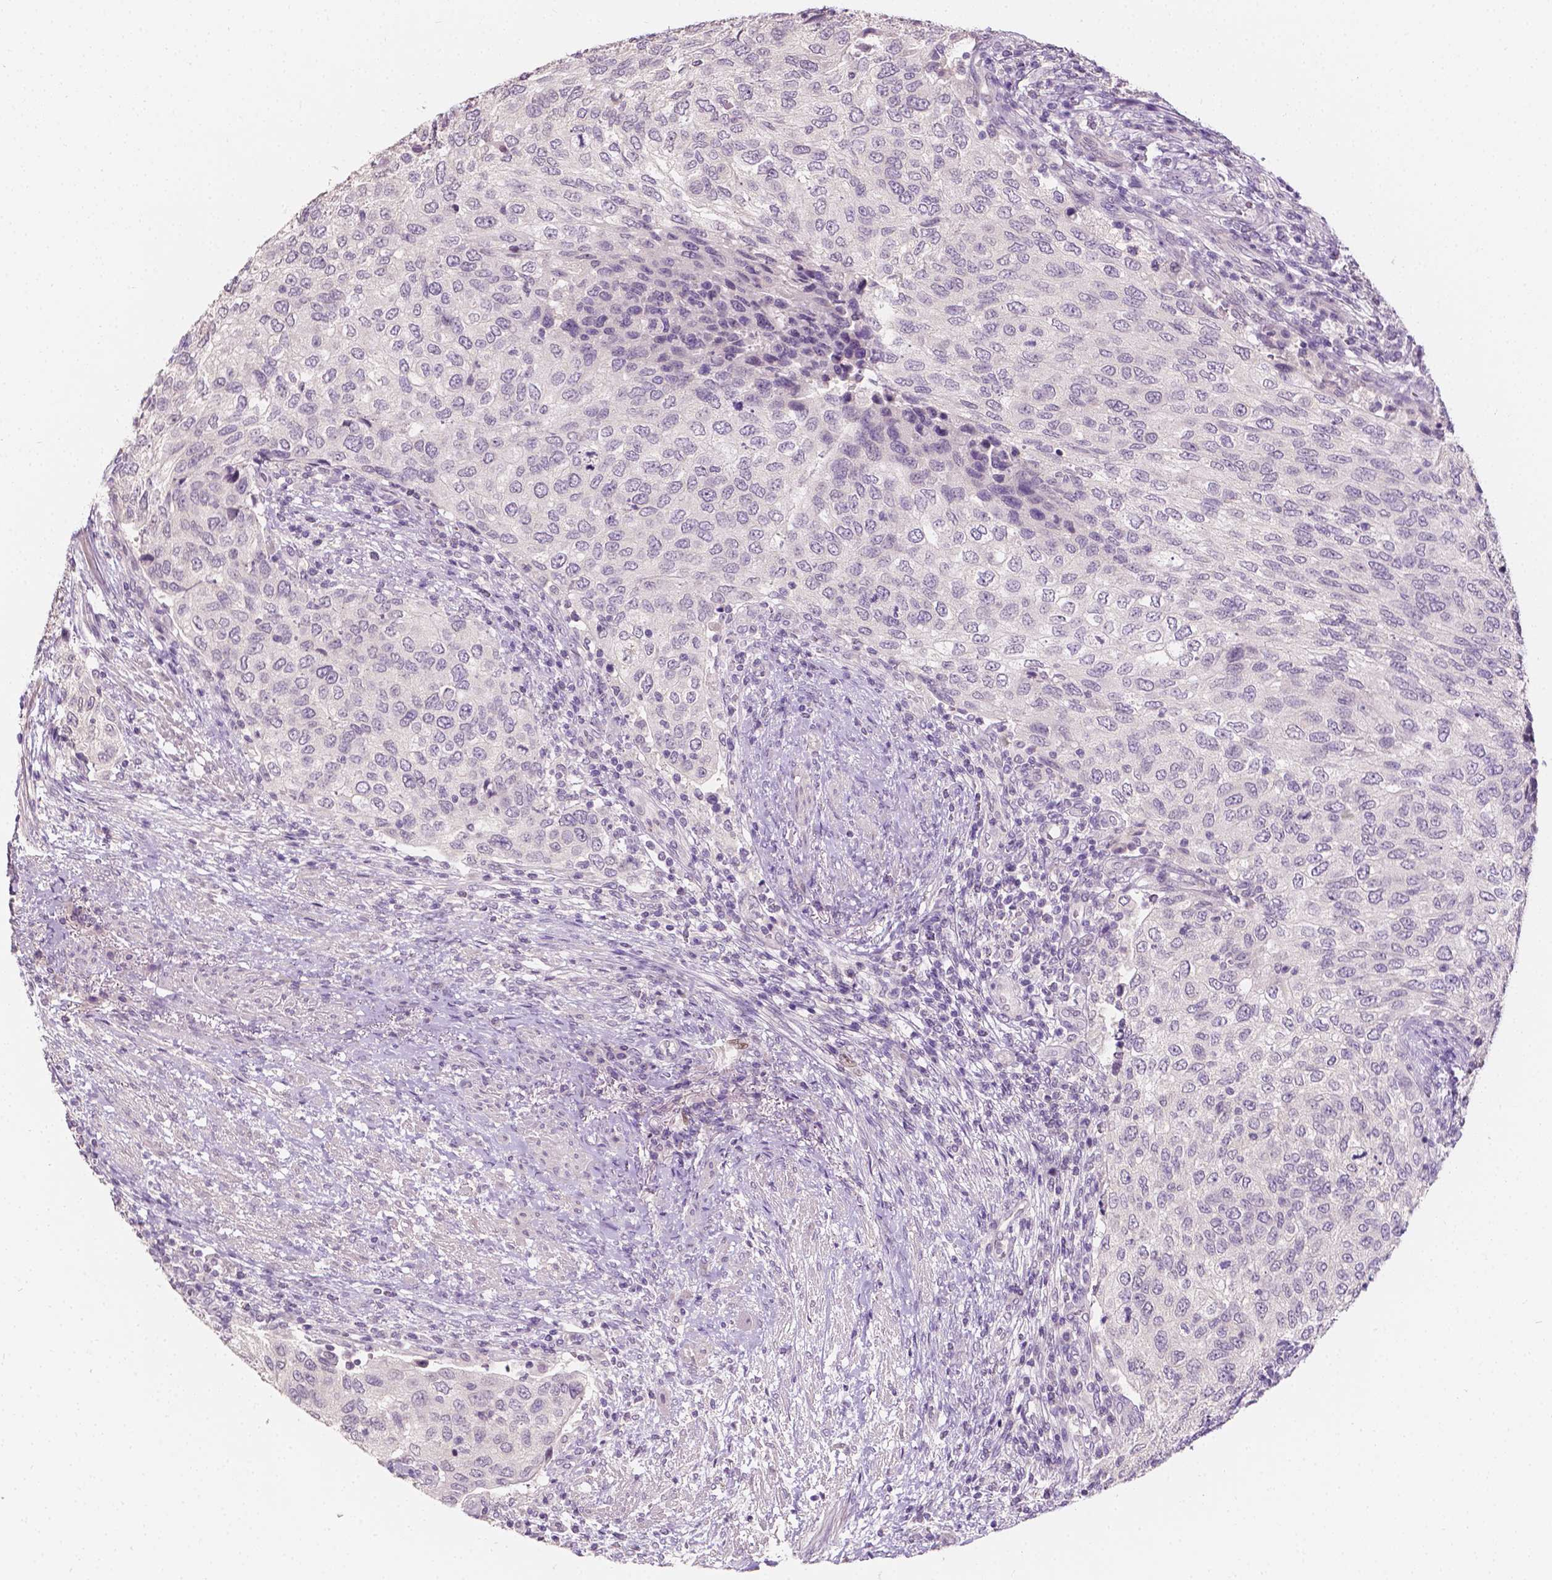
{"staining": {"intensity": "negative", "quantity": "none", "location": "none"}, "tissue": "urothelial cancer", "cell_type": "Tumor cells", "image_type": "cancer", "snomed": [{"axis": "morphology", "description": "Urothelial carcinoma, High grade"}, {"axis": "topography", "description": "Urinary bladder"}], "caption": "Urothelial cancer was stained to show a protein in brown. There is no significant positivity in tumor cells.", "gene": "TAL1", "patient": {"sex": "female", "age": 78}}